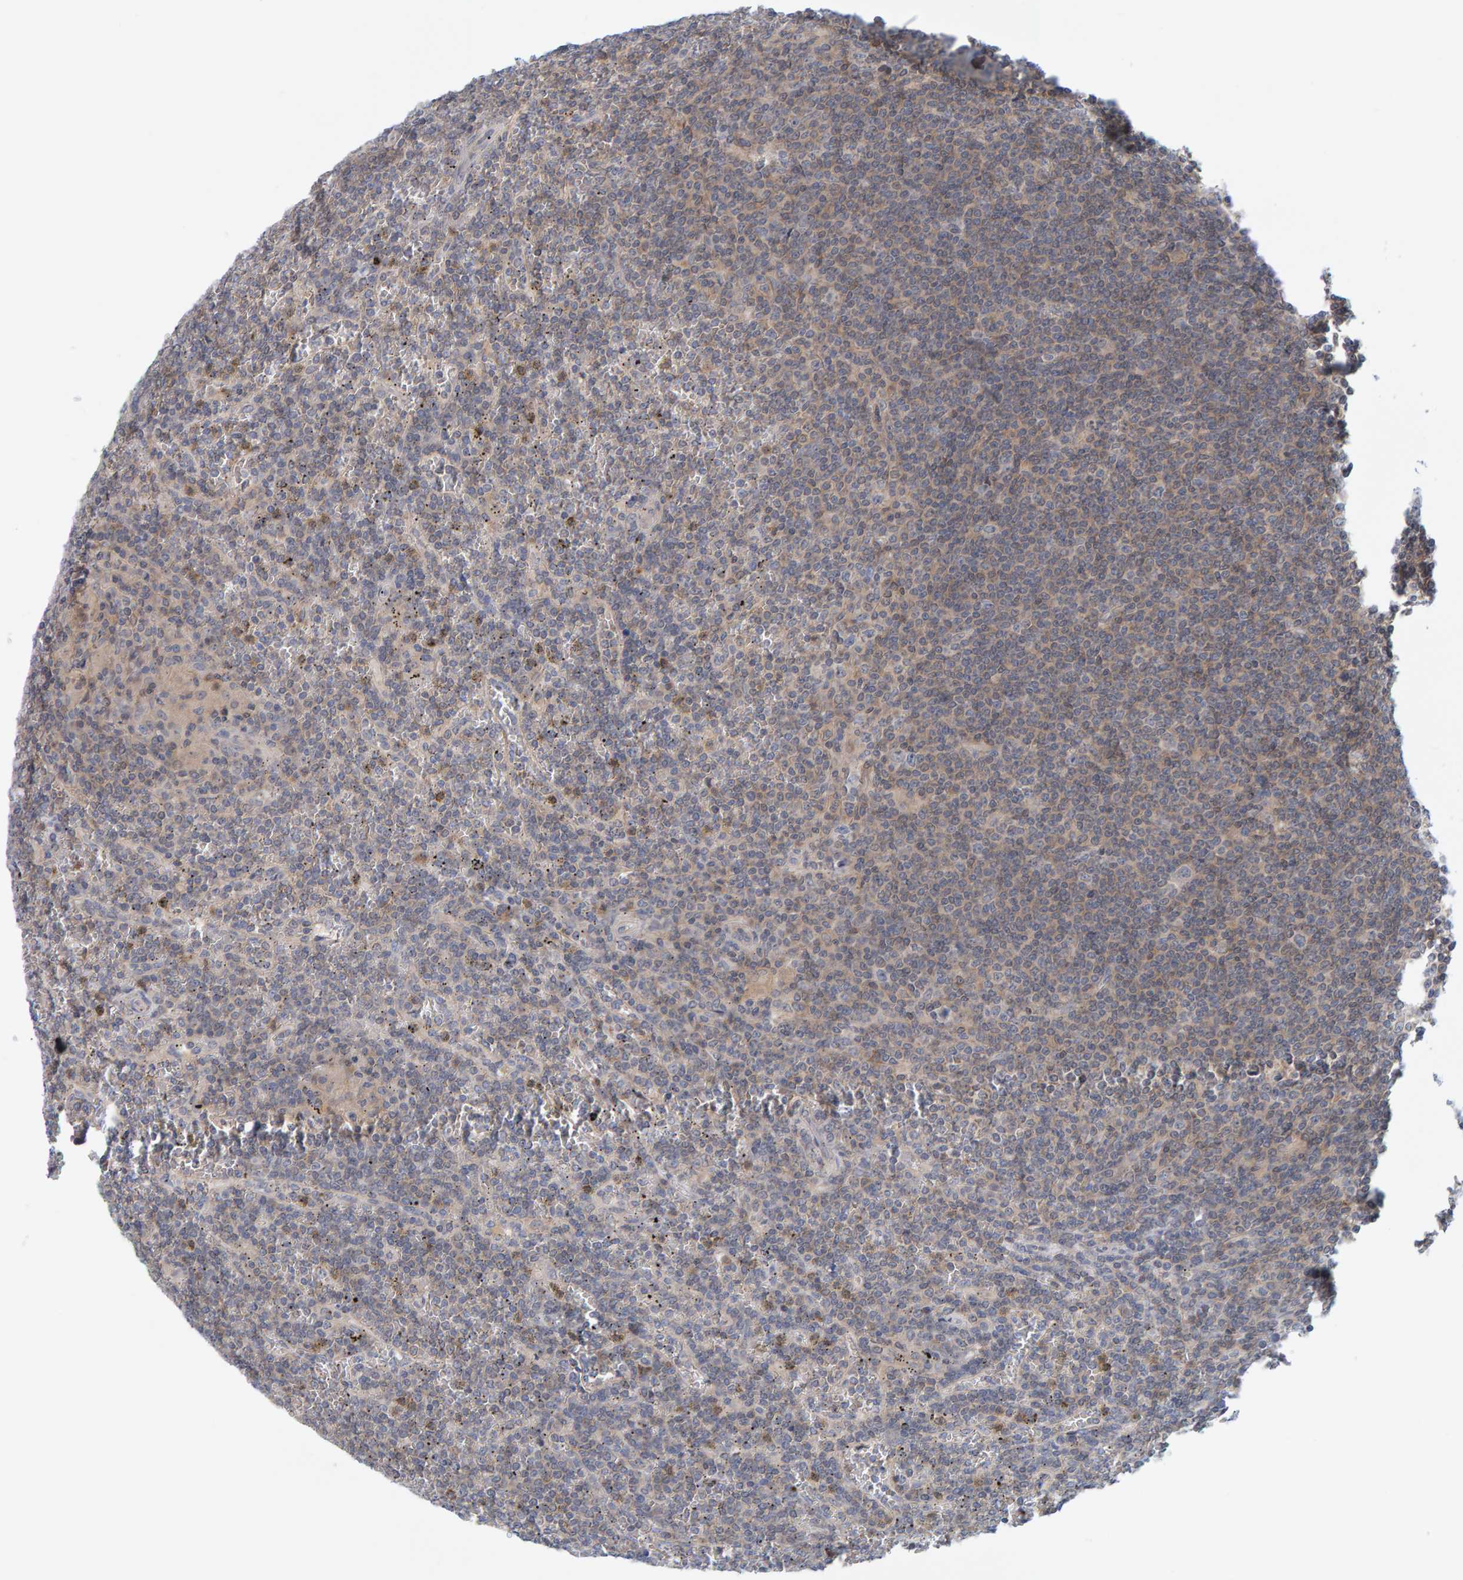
{"staining": {"intensity": "weak", "quantity": "<25%", "location": "cytoplasmic/membranous"}, "tissue": "lymphoma", "cell_type": "Tumor cells", "image_type": "cancer", "snomed": [{"axis": "morphology", "description": "Malignant lymphoma, non-Hodgkin's type, Low grade"}, {"axis": "topography", "description": "Spleen"}], "caption": "IHC of human low-grade malignant lymphoma, non-Hodgkin's type reveals no positivity in tumor cells.", "gene": "TATDN1", "patient": {"sex": "female", "age": 19}}